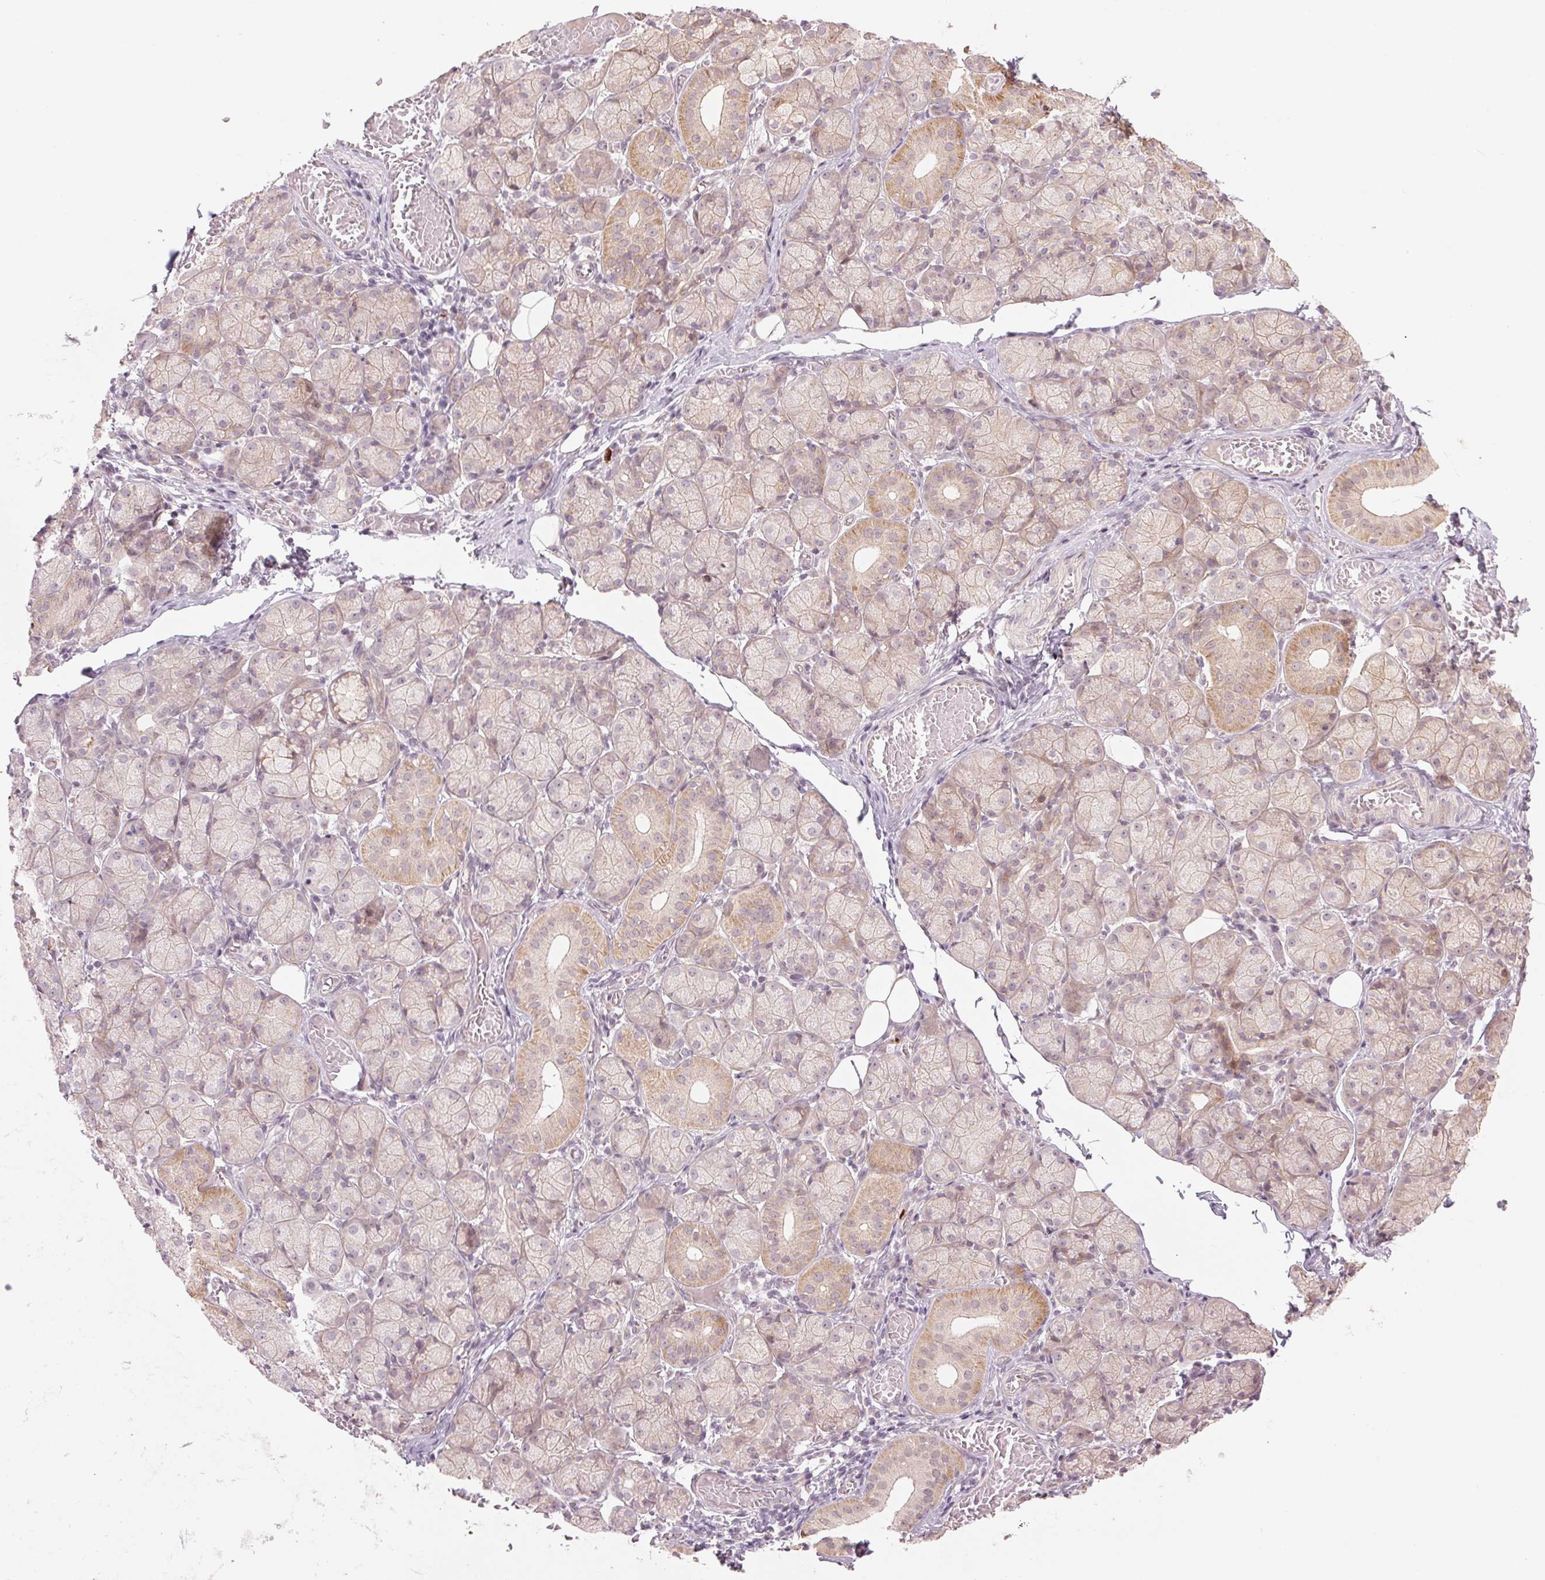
{"staining": {"intensity": "weak", "quantity": "25%-75%", "location": "cytoplasmic/membranous,nuclear"}, "tissue": "salivary gland", "cell_type": "Glandular cells", "image_type": "normal", "snomed": [{"axis": "morphology", "description": "Normal tissue, NOS"}, {"axis": "topography", "description": "Salivary gland"}, {"axis": "topography", "description": "Peripheral nerve tissue"}], "caption": "Weak cytoplasmic/membranous,nuclear staining is seen in approximately 25%-75% of glandular cells in normal salivary gland.", "gene": "TMED6", "patient": {"sex": "female", "age": 24}}